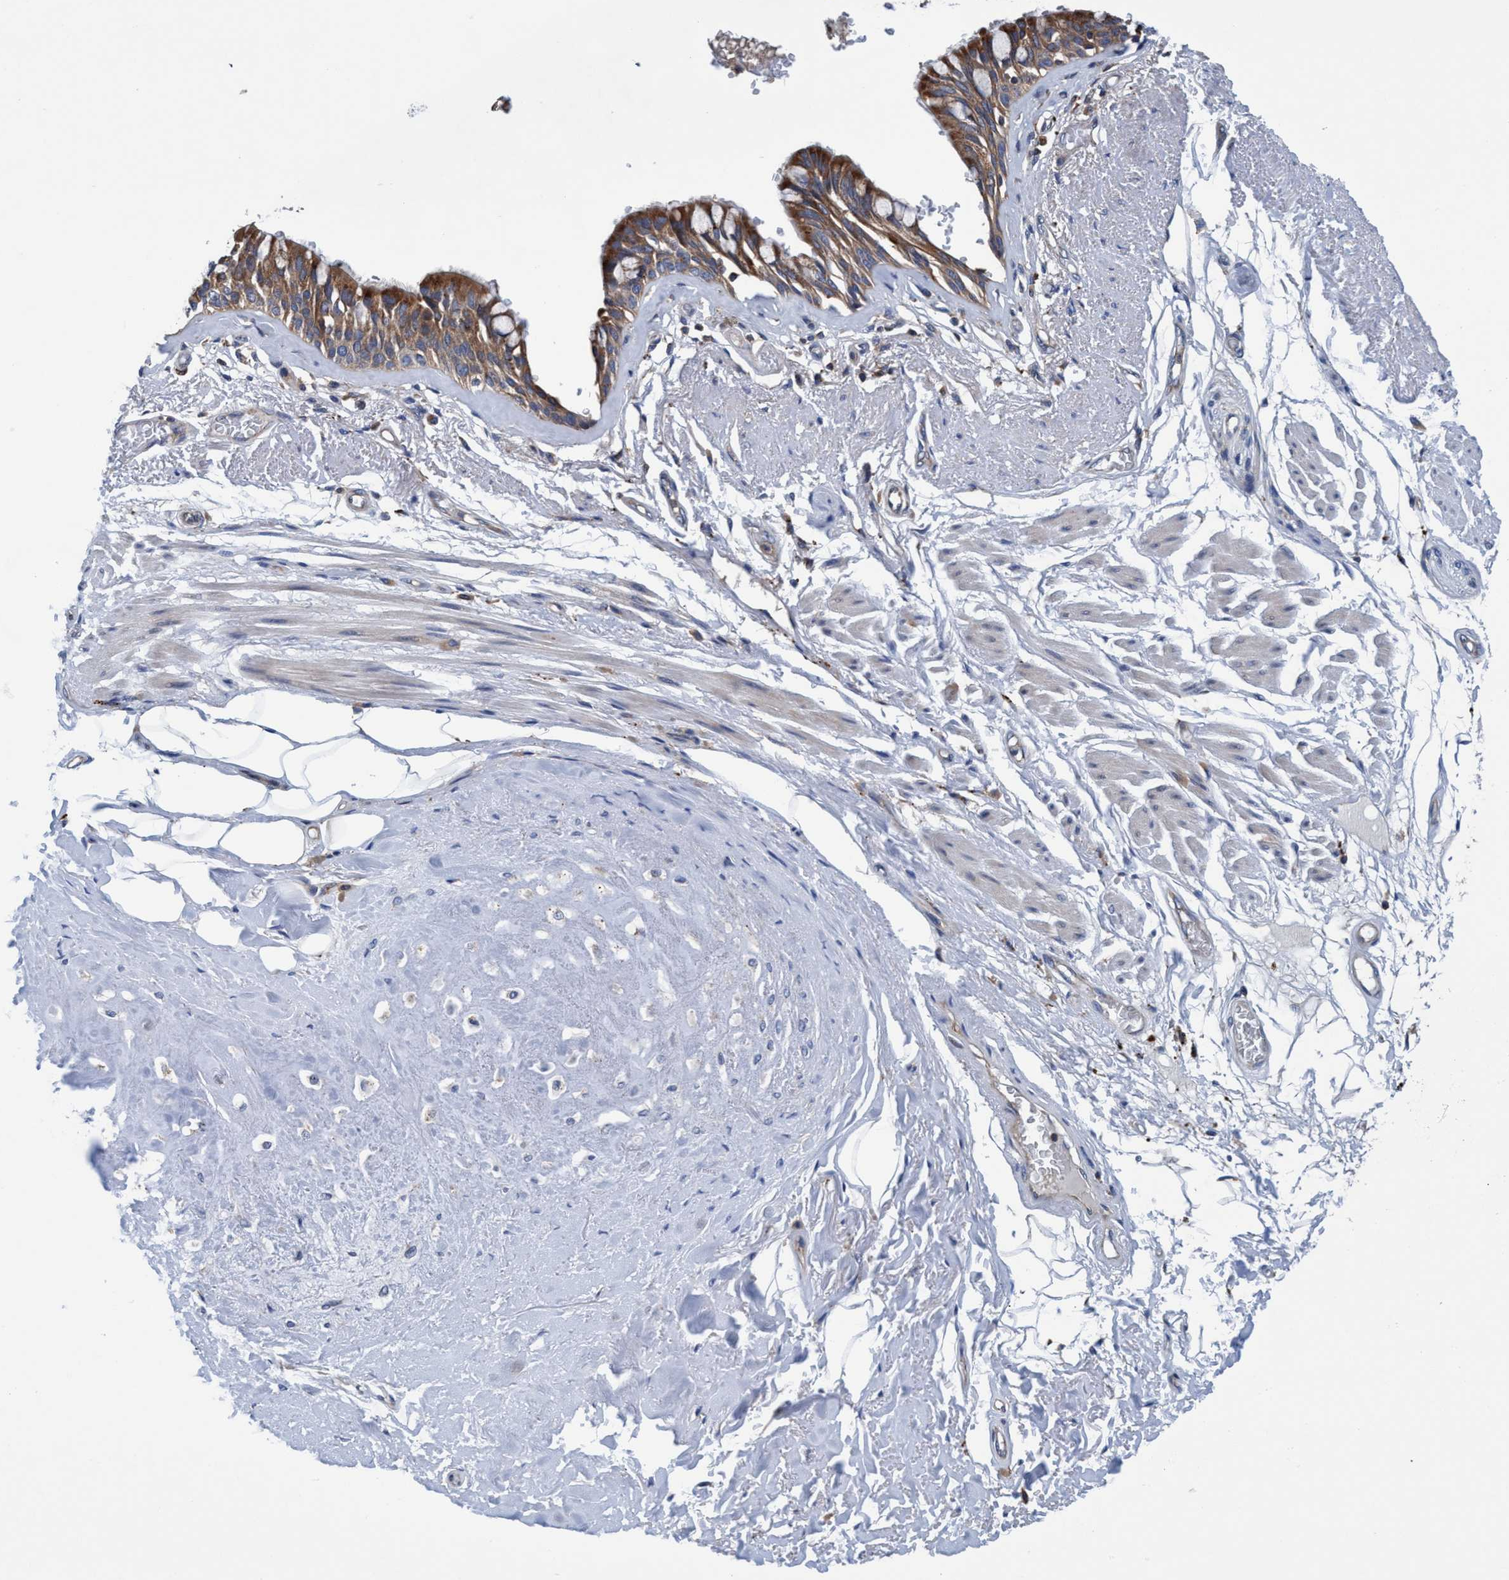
{"staining": {"intensity": "moderate", "quantity": ">75%", "location": "cytoplasmic/membranous"}, "tissue": "bronchus", "cell_type": "Respiratory epithelial cells", "image_type": "normal", "snomed": [{"axis": "morphology", "description": "Normal tissue, NOS"}, {"axis": "topography", "description": "Bronchus"}], "caption": "Respiratory epithelial cells demonstrate medium levels of moderate cytoplasmic/membranous staining in about >75% of cells in normal human bronchus.", "gene": "ENDOG", "patient": {"sex": "male", "age": 66}}